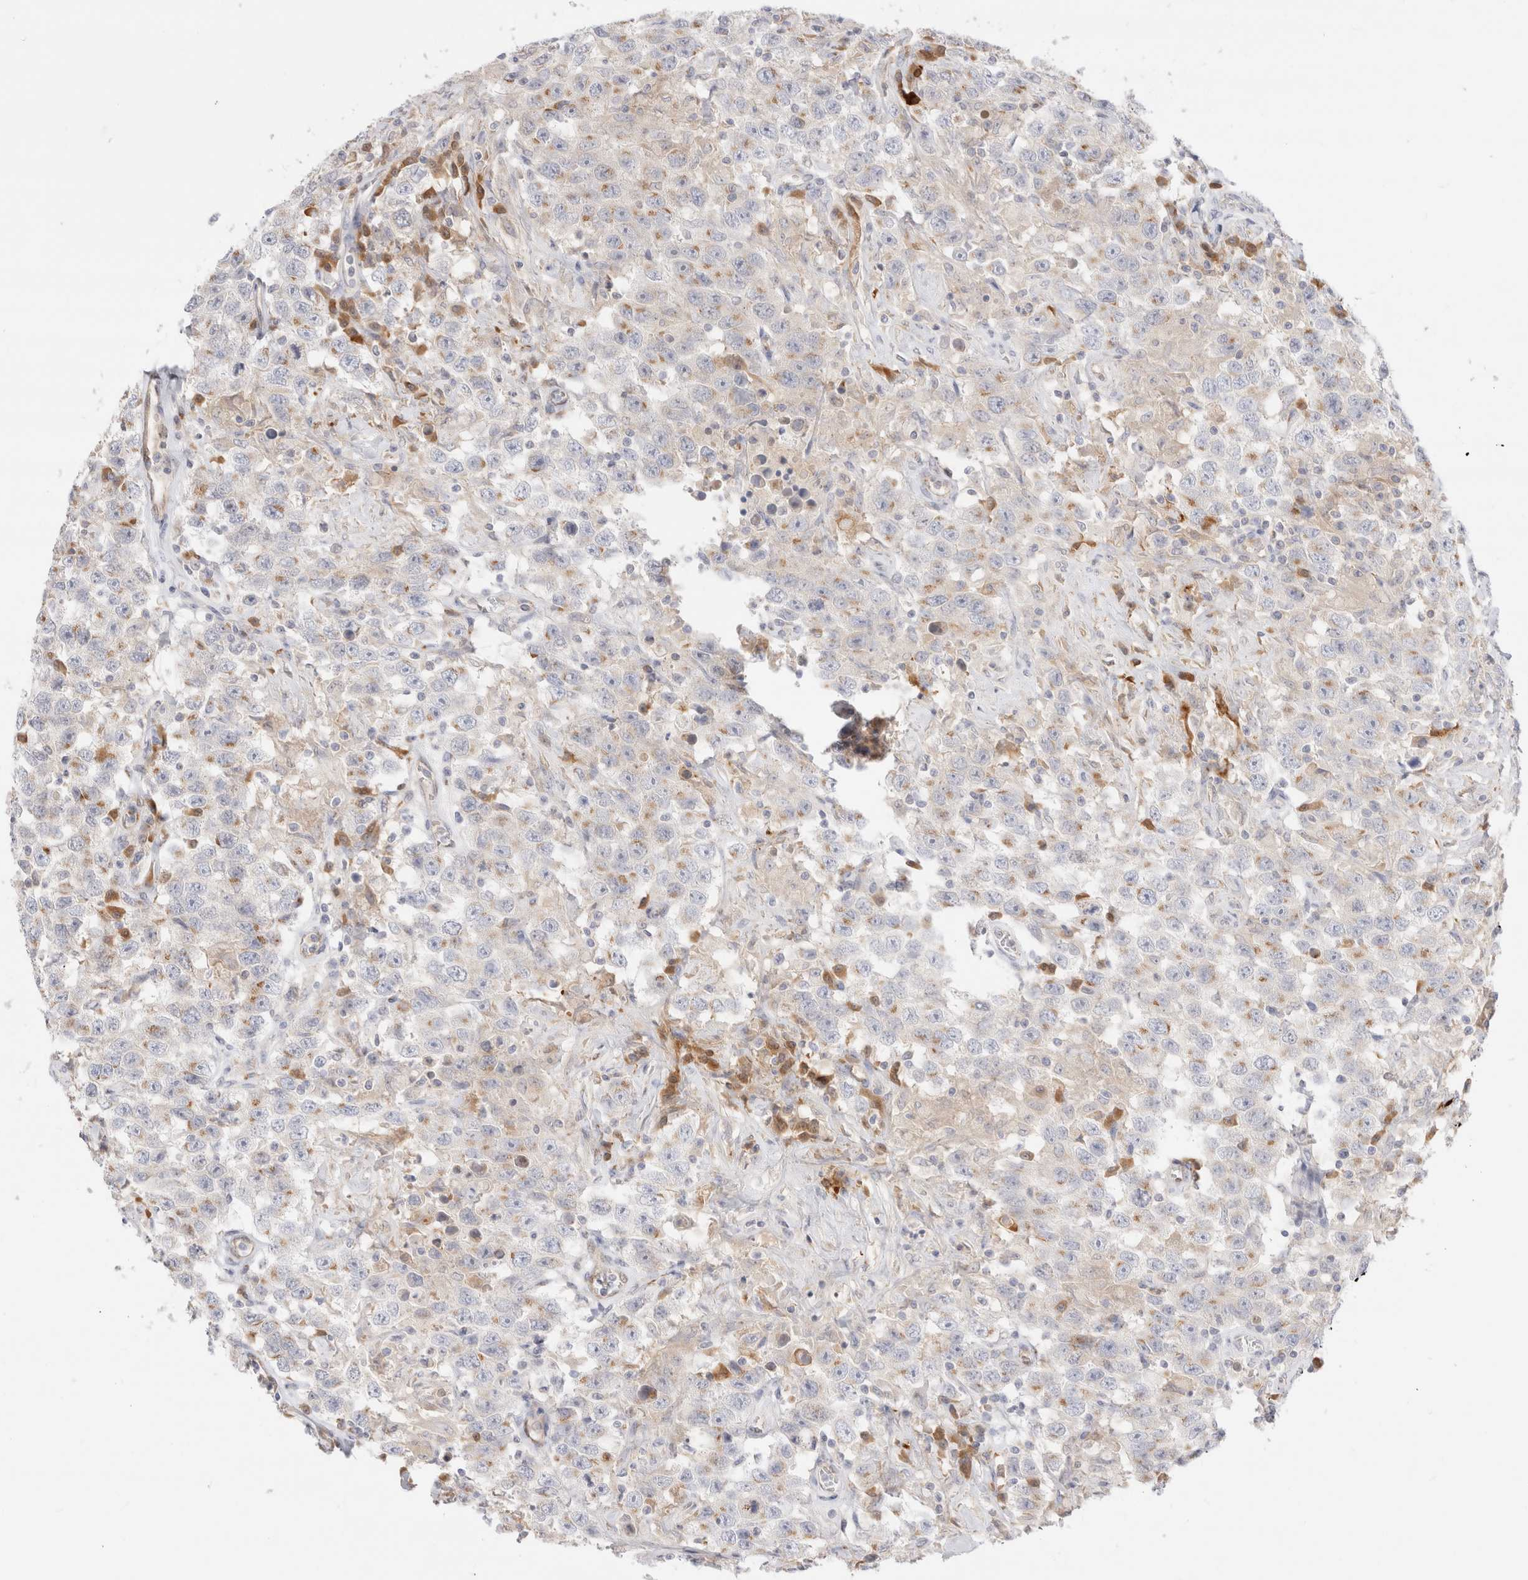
{"staining": {"intensity": "weak", "quantity": "<25%", "location": "cytoplasmic/membranous"}, "tissue": "testis cancer", "cell_type": "Tumor cells", "image_type": "cancer", "snomed": [{"axis": "morphology", "description": "Seminoma, NOS"}, {"axis": "topography", "description": "Testis"}], "caption": "Immunohistochemistry (IHC) of testis cancer reveals no staining in tumor cells.", "gene": "EFCAB13", "patient": {"sex": "male", "age": 41}}